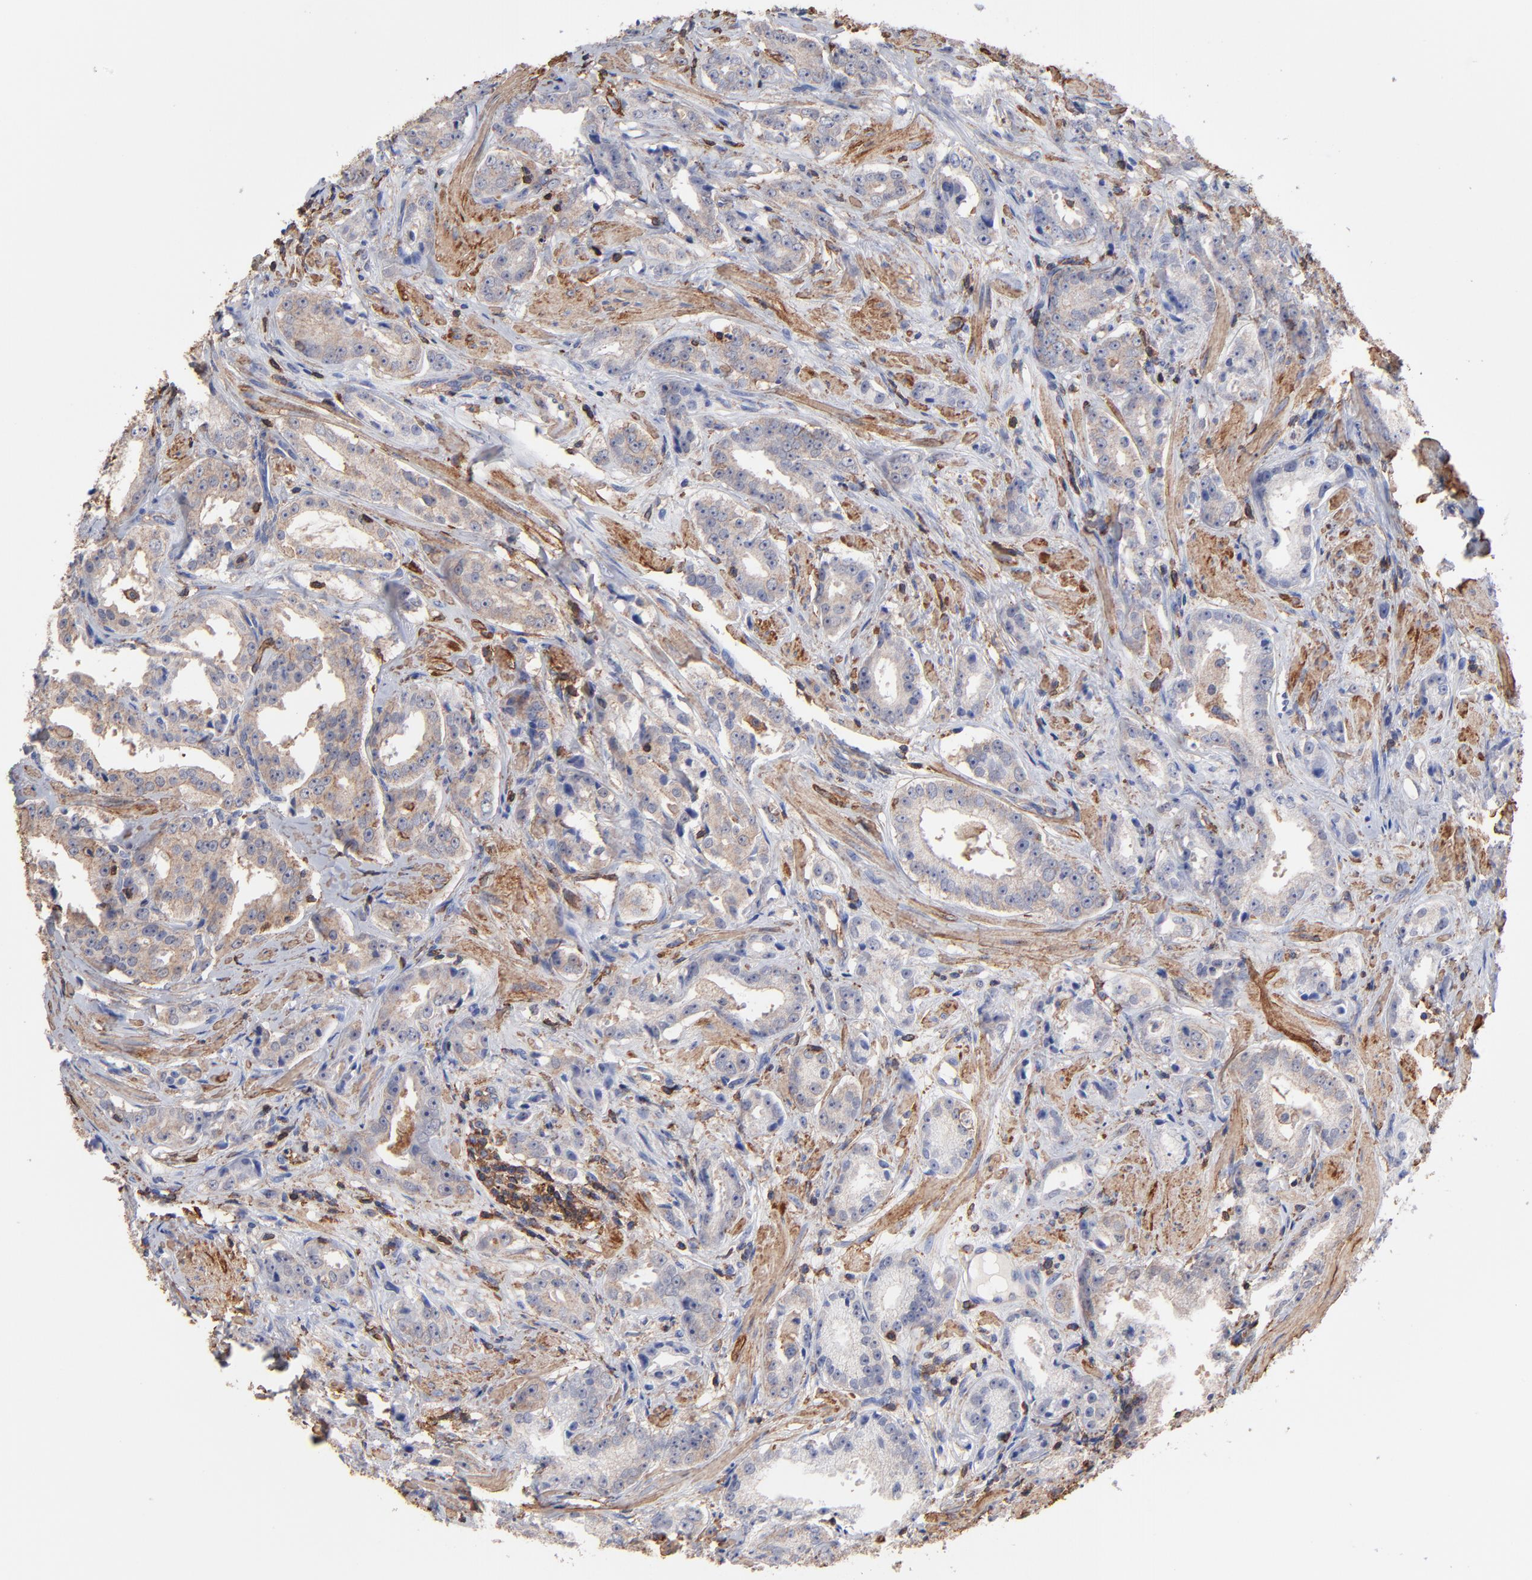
{"staining": {"intensity": "weak", "quantity": "25%-75%", "location": "cytoplasmic/membranous"}, "tissue": "prostate cancer", "cell_type": "Tumor cells", "image_type": "cancer", "snomed": [{"axis": "morphology", "description": "Adenocarcinoma, Medium grade"}, {"axis": "topography", "description": "Prostate"}], "caption": "Human prostate cancer (medium-grade adenocarcinoma) stained with a protein marker reveals weak staining in tumor cells.", "gene": "ASL", "patient": {"sex": "male", "age": 53}}